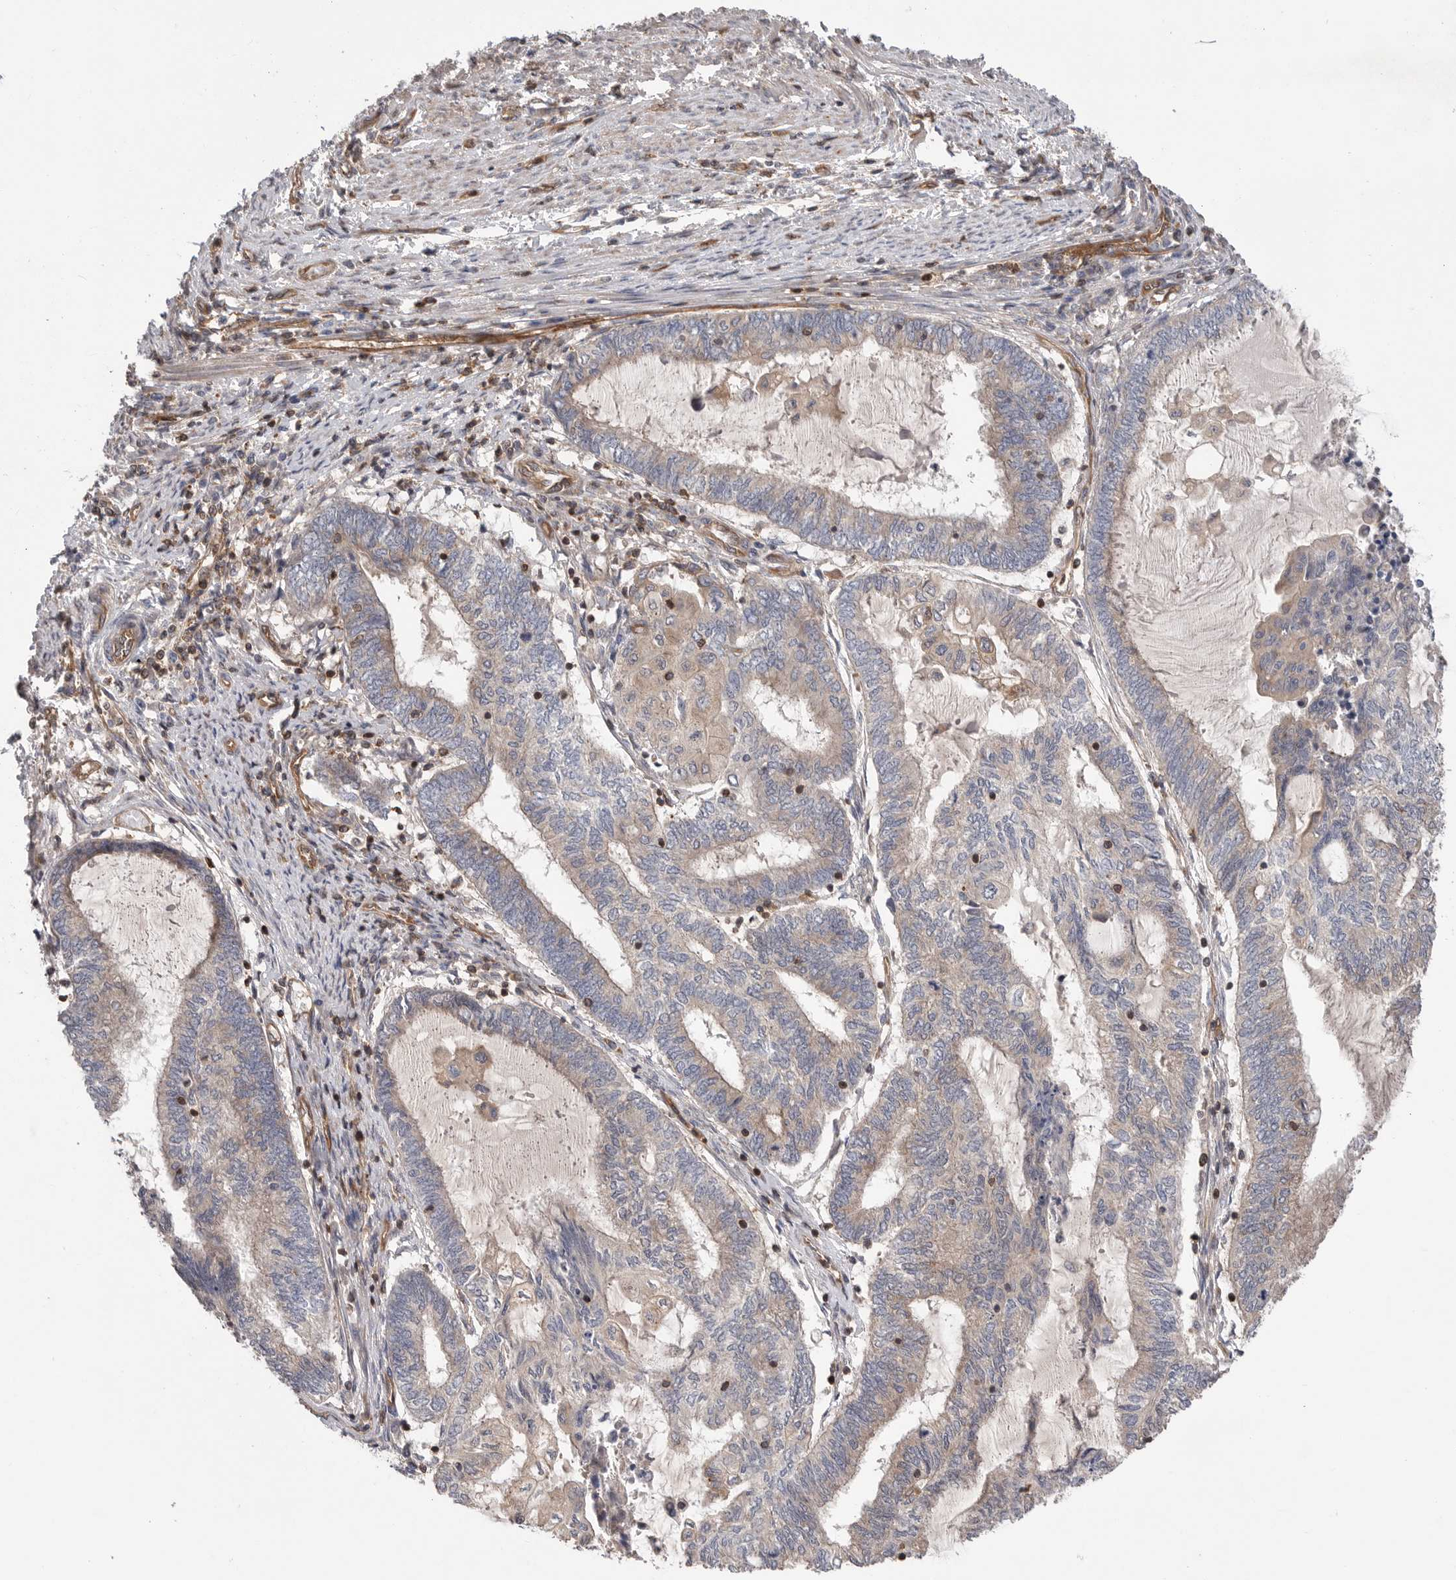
{"staining": {"intensity": "weak", "quantity": "<25%", "location": "cytoplasmic/membranous"}, "tissue": "endometrial cancer", "cell_type": "Tumor cells", "image_type": "cancer", "snomed": [{"axis": "morphology", "description": "Adenocarcinoma, NOS"}, {"axis": "topography", "description": "Uterus"}, {"axis": "topography", "description": "Endometrium"}], "caption": "Tumor cells are negative for brown protein staining in adenocarcinoma (endometrial).", "gene": "PRKCH", "patient": {"sex": "female", "age": 70}}